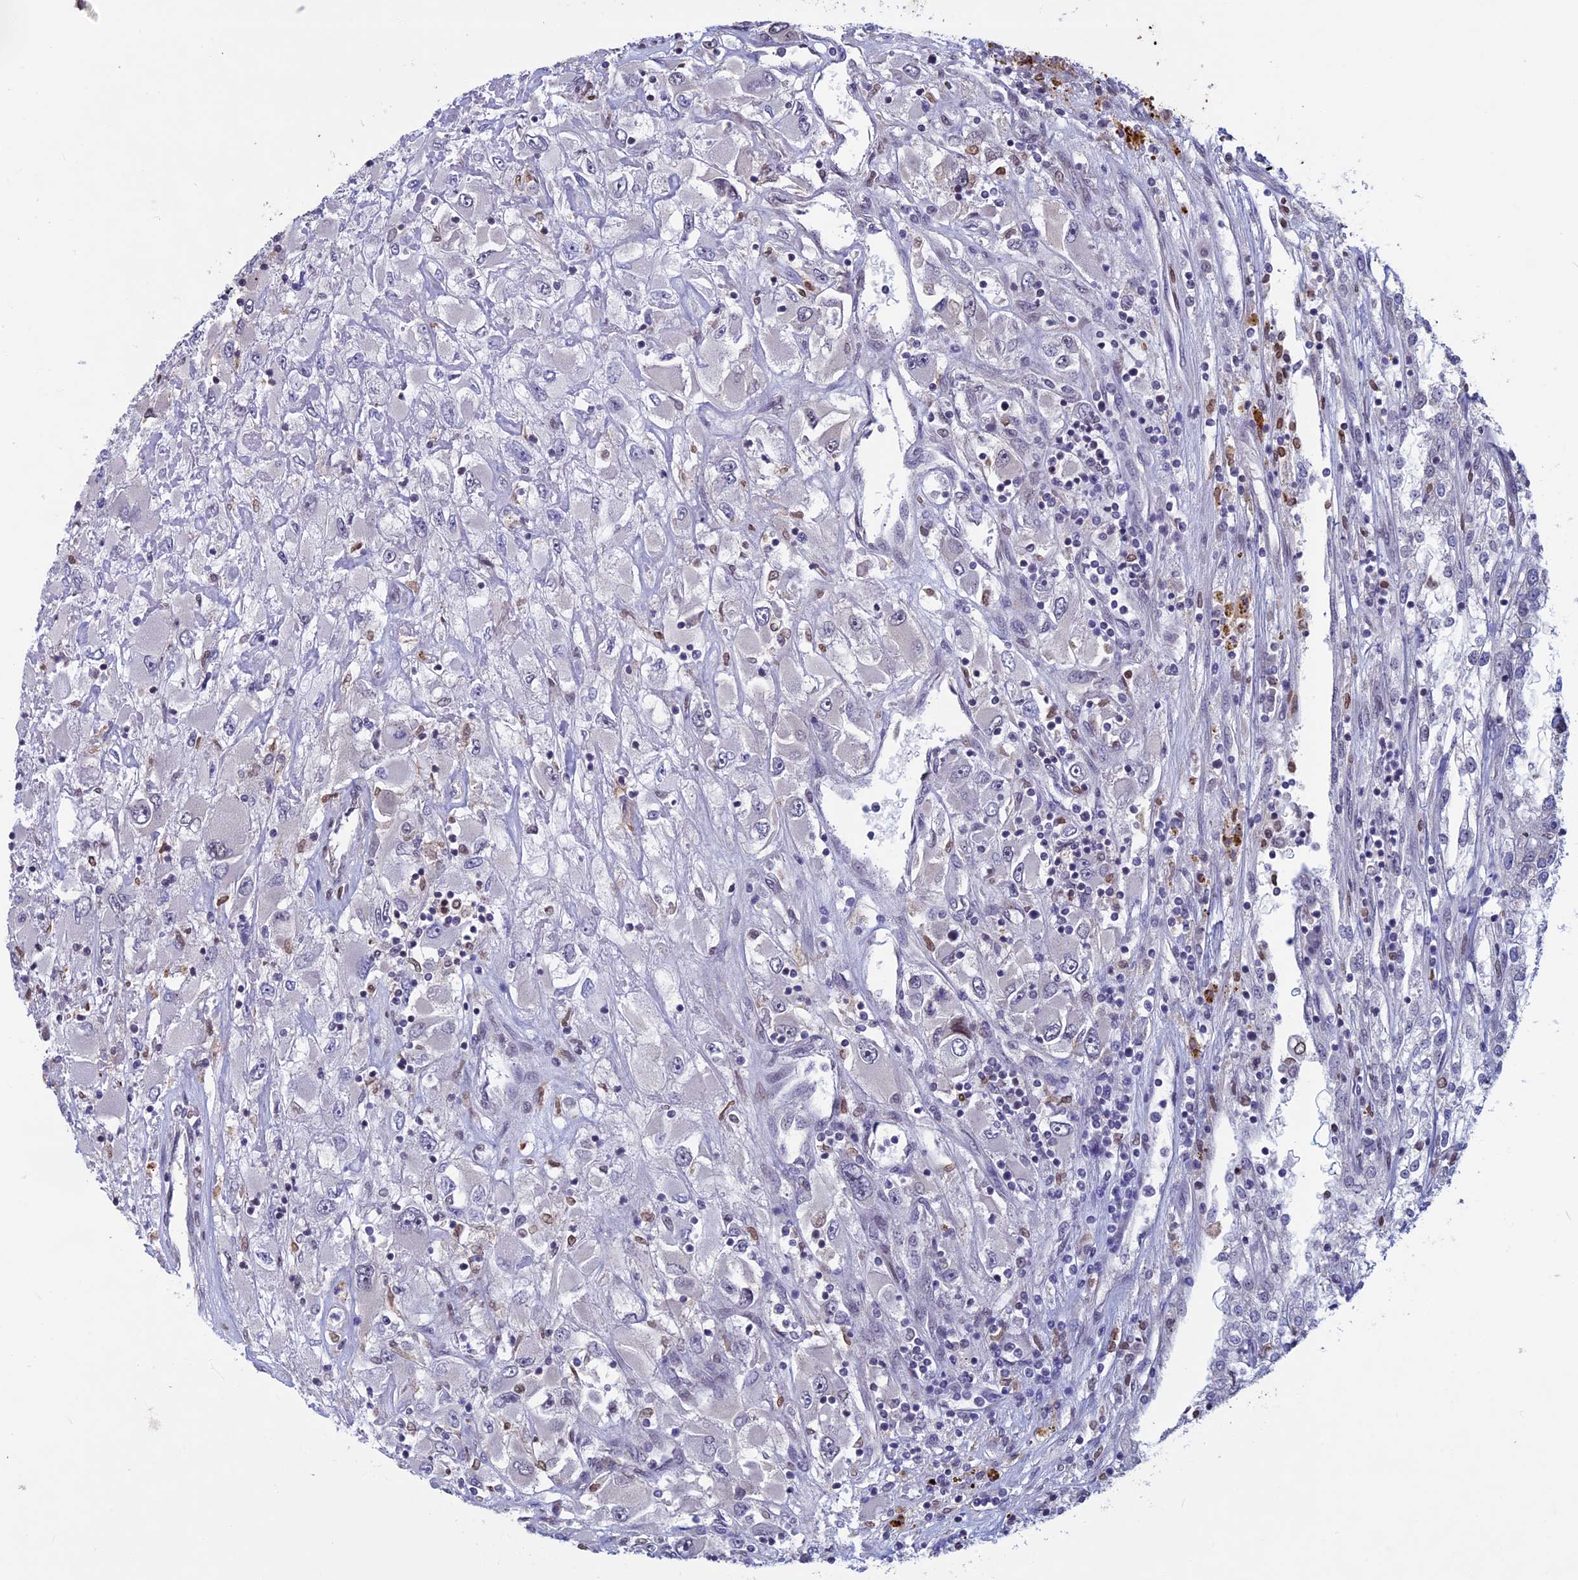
{"staining": {"intensity": "negative", "quantity": "none", "location": "none"}, "tissue": "renal cancer", "cell_type": "Tumor cells", "image_type": "cancer", "snomed": [{"axis": "morphology", "description": "Adenocarcinoma, NOS"}, {"axis": "topography", "description": "Kidney"}], "caption": "Protein analysis of renal cancer displays no significant staining in tumor cells. Nuclei are stained in blue.", "gene": "SPIRE1", "patient": {"sex": "female", "age": 52}}